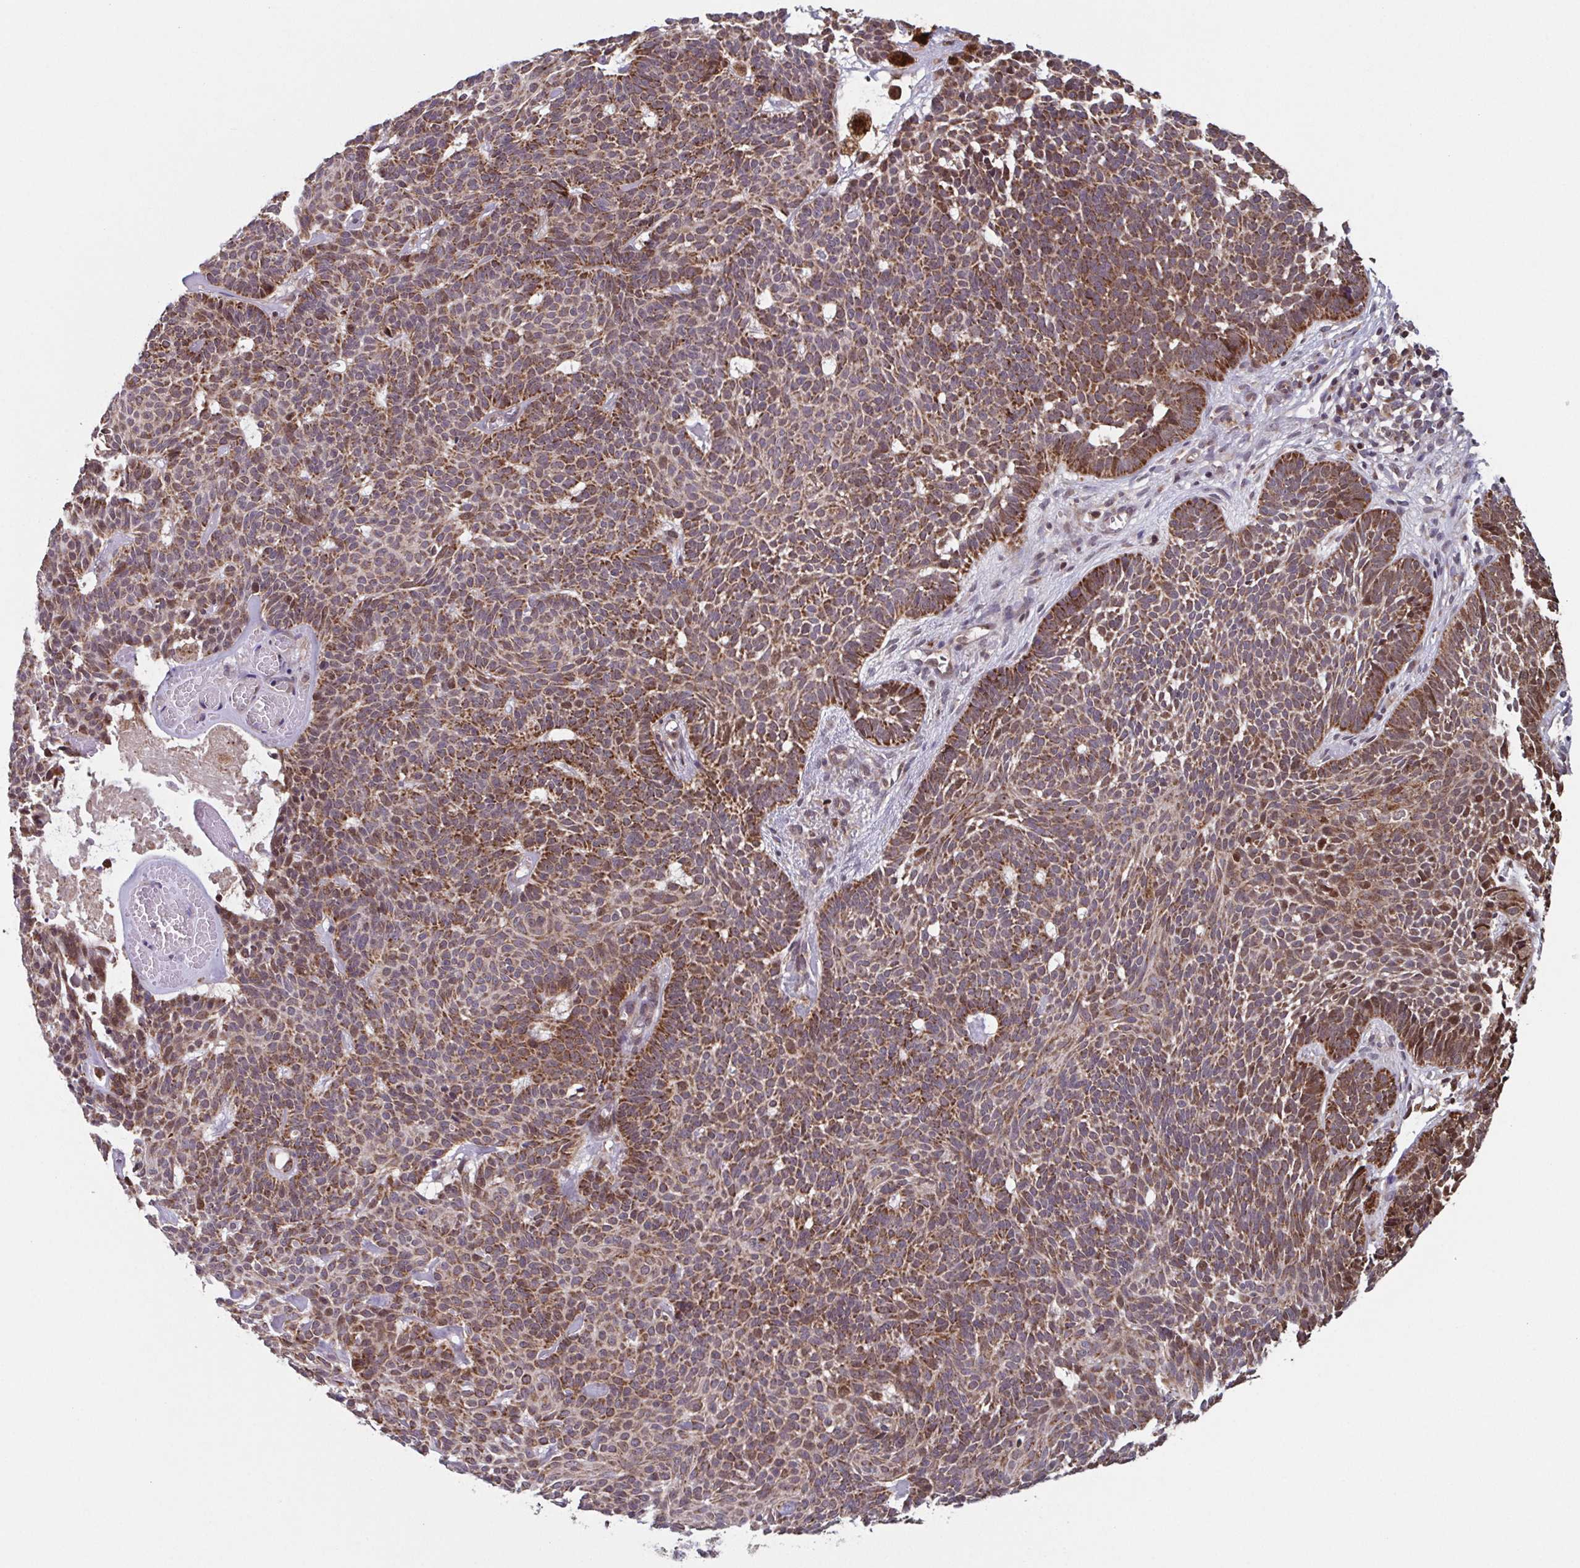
{"staining": {"intensity": "moderate", "quantity": ">75%", "location": "cytoplasmic/membranous"}, "tissue": "skin cancer", "cell_type": "Tumor cells", "image_type": "cancer", "snomed": [{"axis": "morphology", "description": "Basal cell carcinoma"}, {"axis": "topography", "description": "Skin"}], "caption": "Moderate cytoplasmic/membranous staining is appreciated in approximately >75% of tumor cells in basal cell carcinoma (skin).", "gene": "TTC19", "patient": {"sex": "female", "age": 85}}